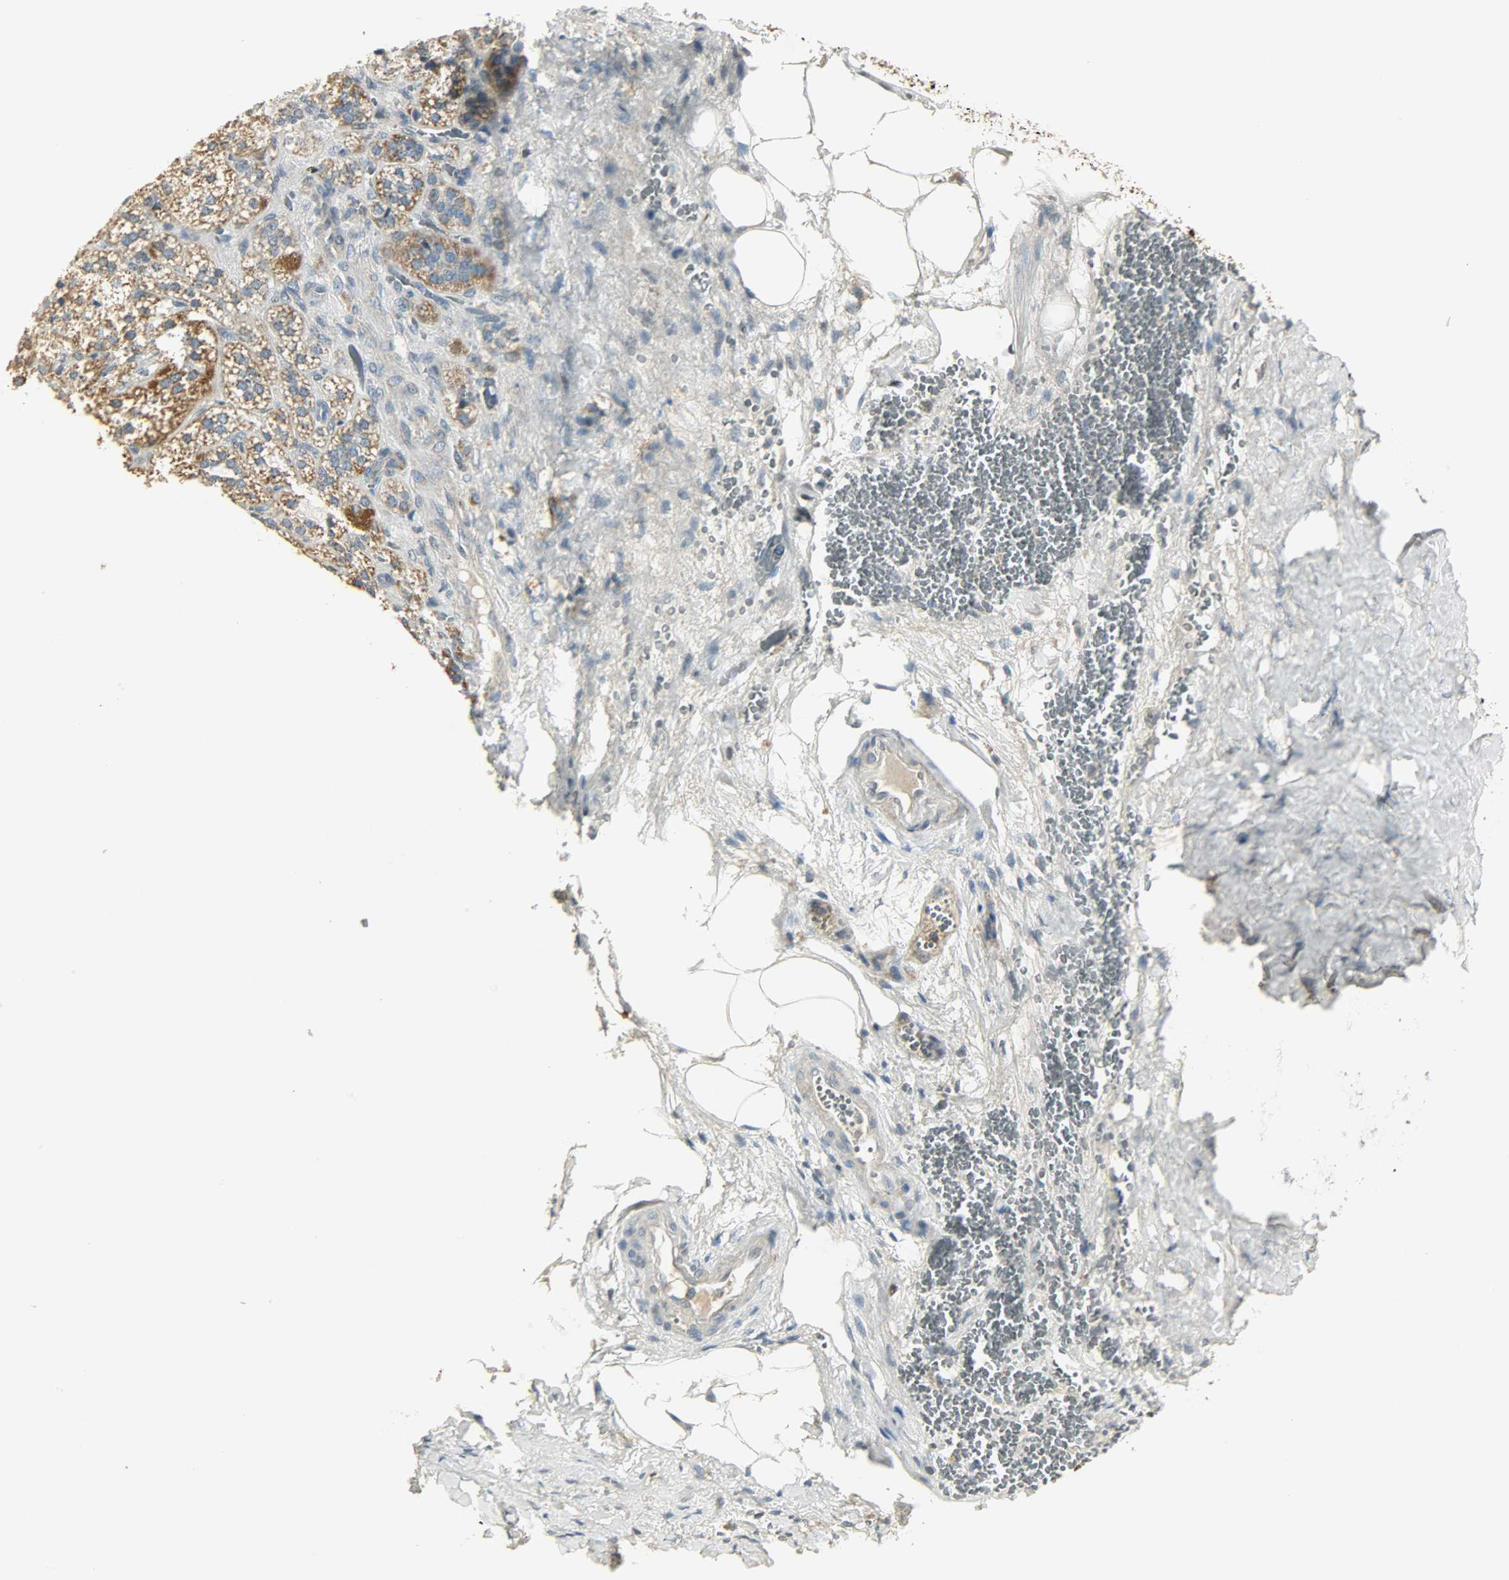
{"staining": {"intensity": "moderate", "quantity": ">75%", "location": "cytoplasmic/membranous"}, "tissue": "adrenal gland", "cell_type": "Glandular cells", "image_type": "normal", "snomed": [{"axis": "morphology", "description": "Normal tissue, NOS"}, {"axis": "topography", "description": "Adrenal gland"}], "caption": "The histopathology image displays staining of normal adrenal gland, revealing moderate cytoplasmic/membranous protein positivity (brown color) within glandular cells.", "gene": "NNT", "patient": {"sex": "female", "age": 71}}